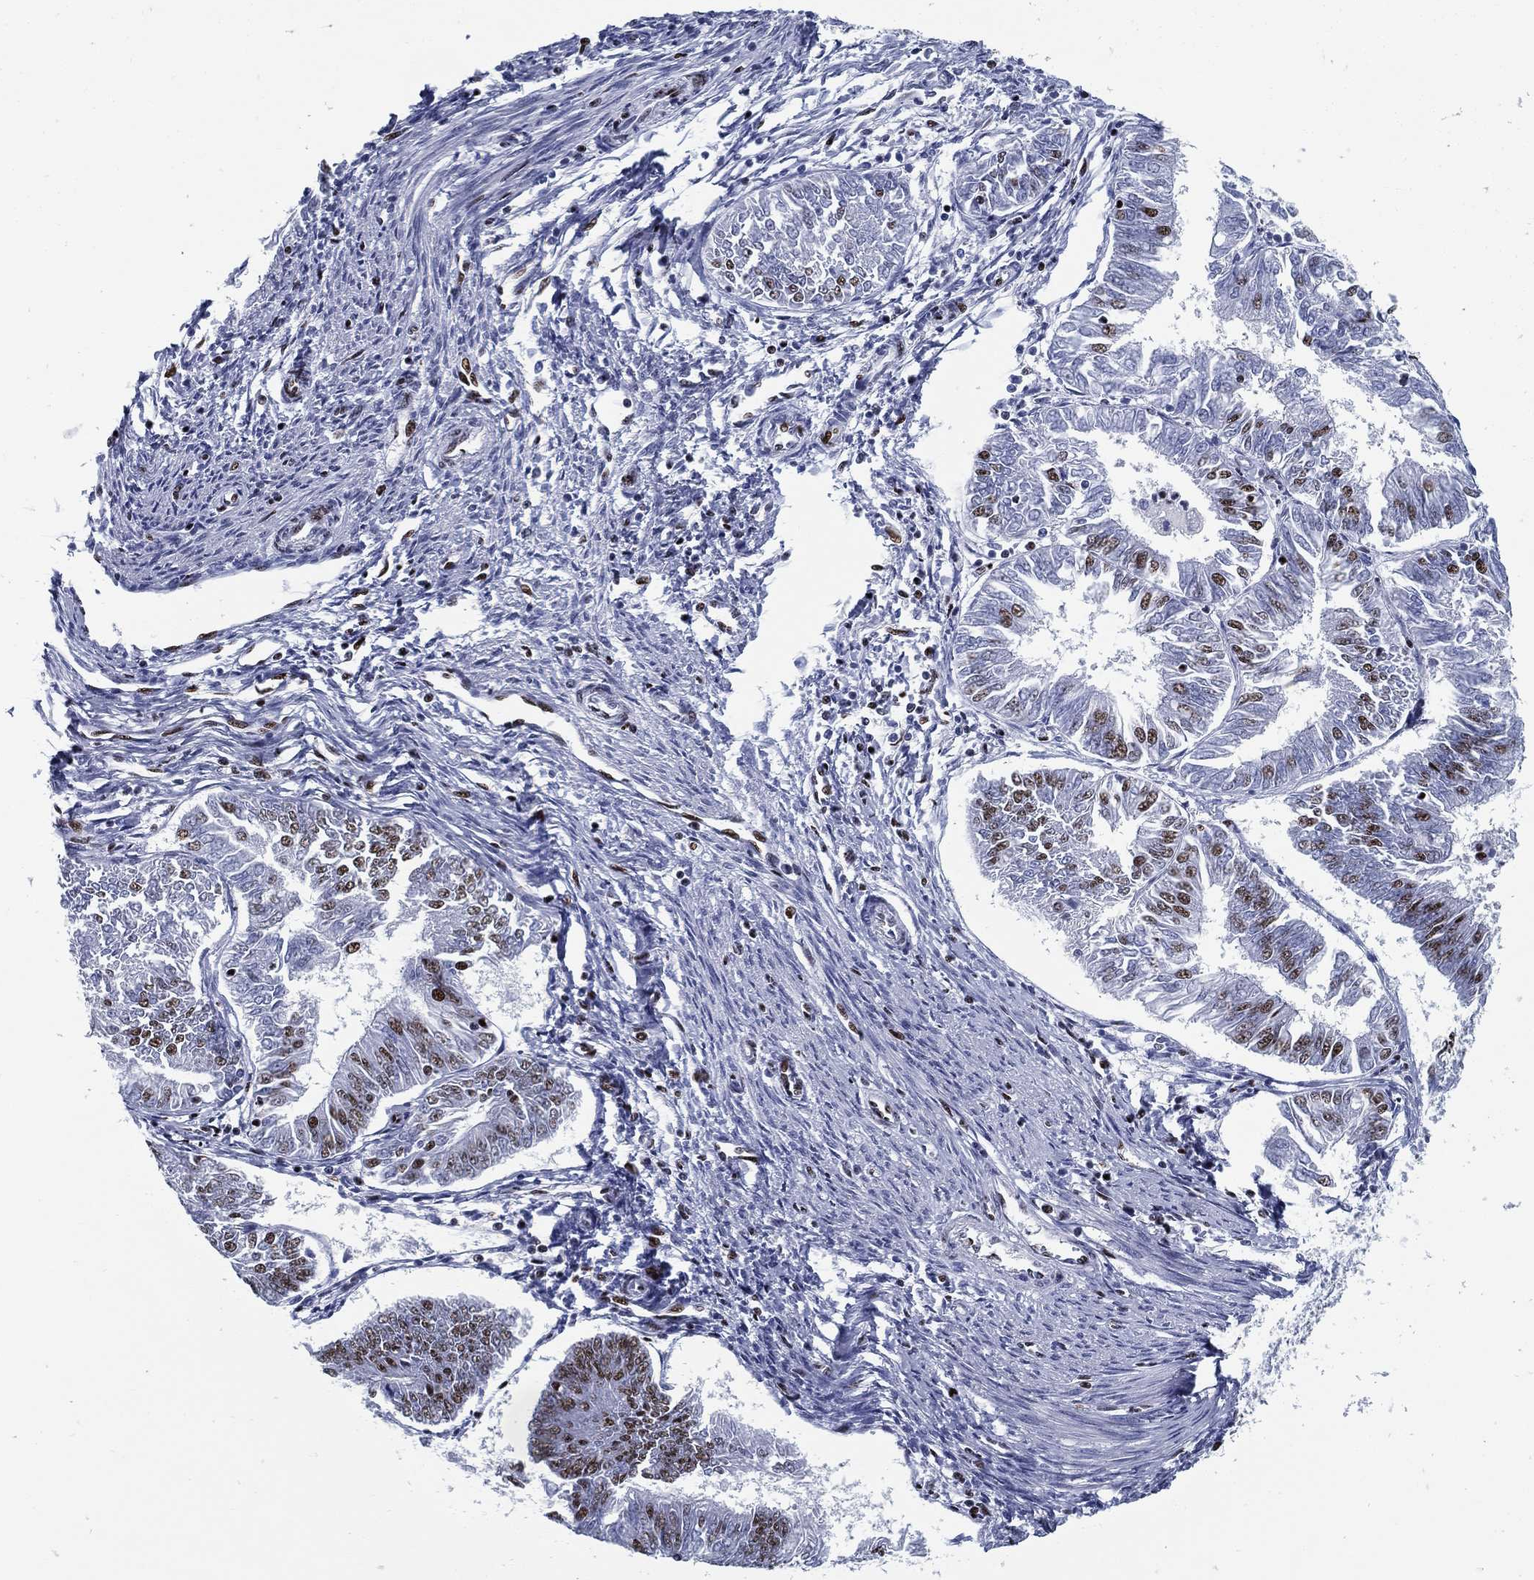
{"staining": {"intensity": "strong", "quantity": "<25%", "location": "nuclear"}, "tissue": "endometrial cancer", "cell_type": "Tumor cells", "image_type": "cancer", "snomed": [{"axis": "morphology", "description": "Adenocarcinoma, NOS"}, {"axis": "topography", "description": "Endometrium"}], "caption": "A medium amount of strong nuclear staining is appreciated in about <25% of tumor cells in adenocarcinoma (endometrial) tissue.", "gene": "CYB561D2", "patient": {"sex": "female", "age": 58}}